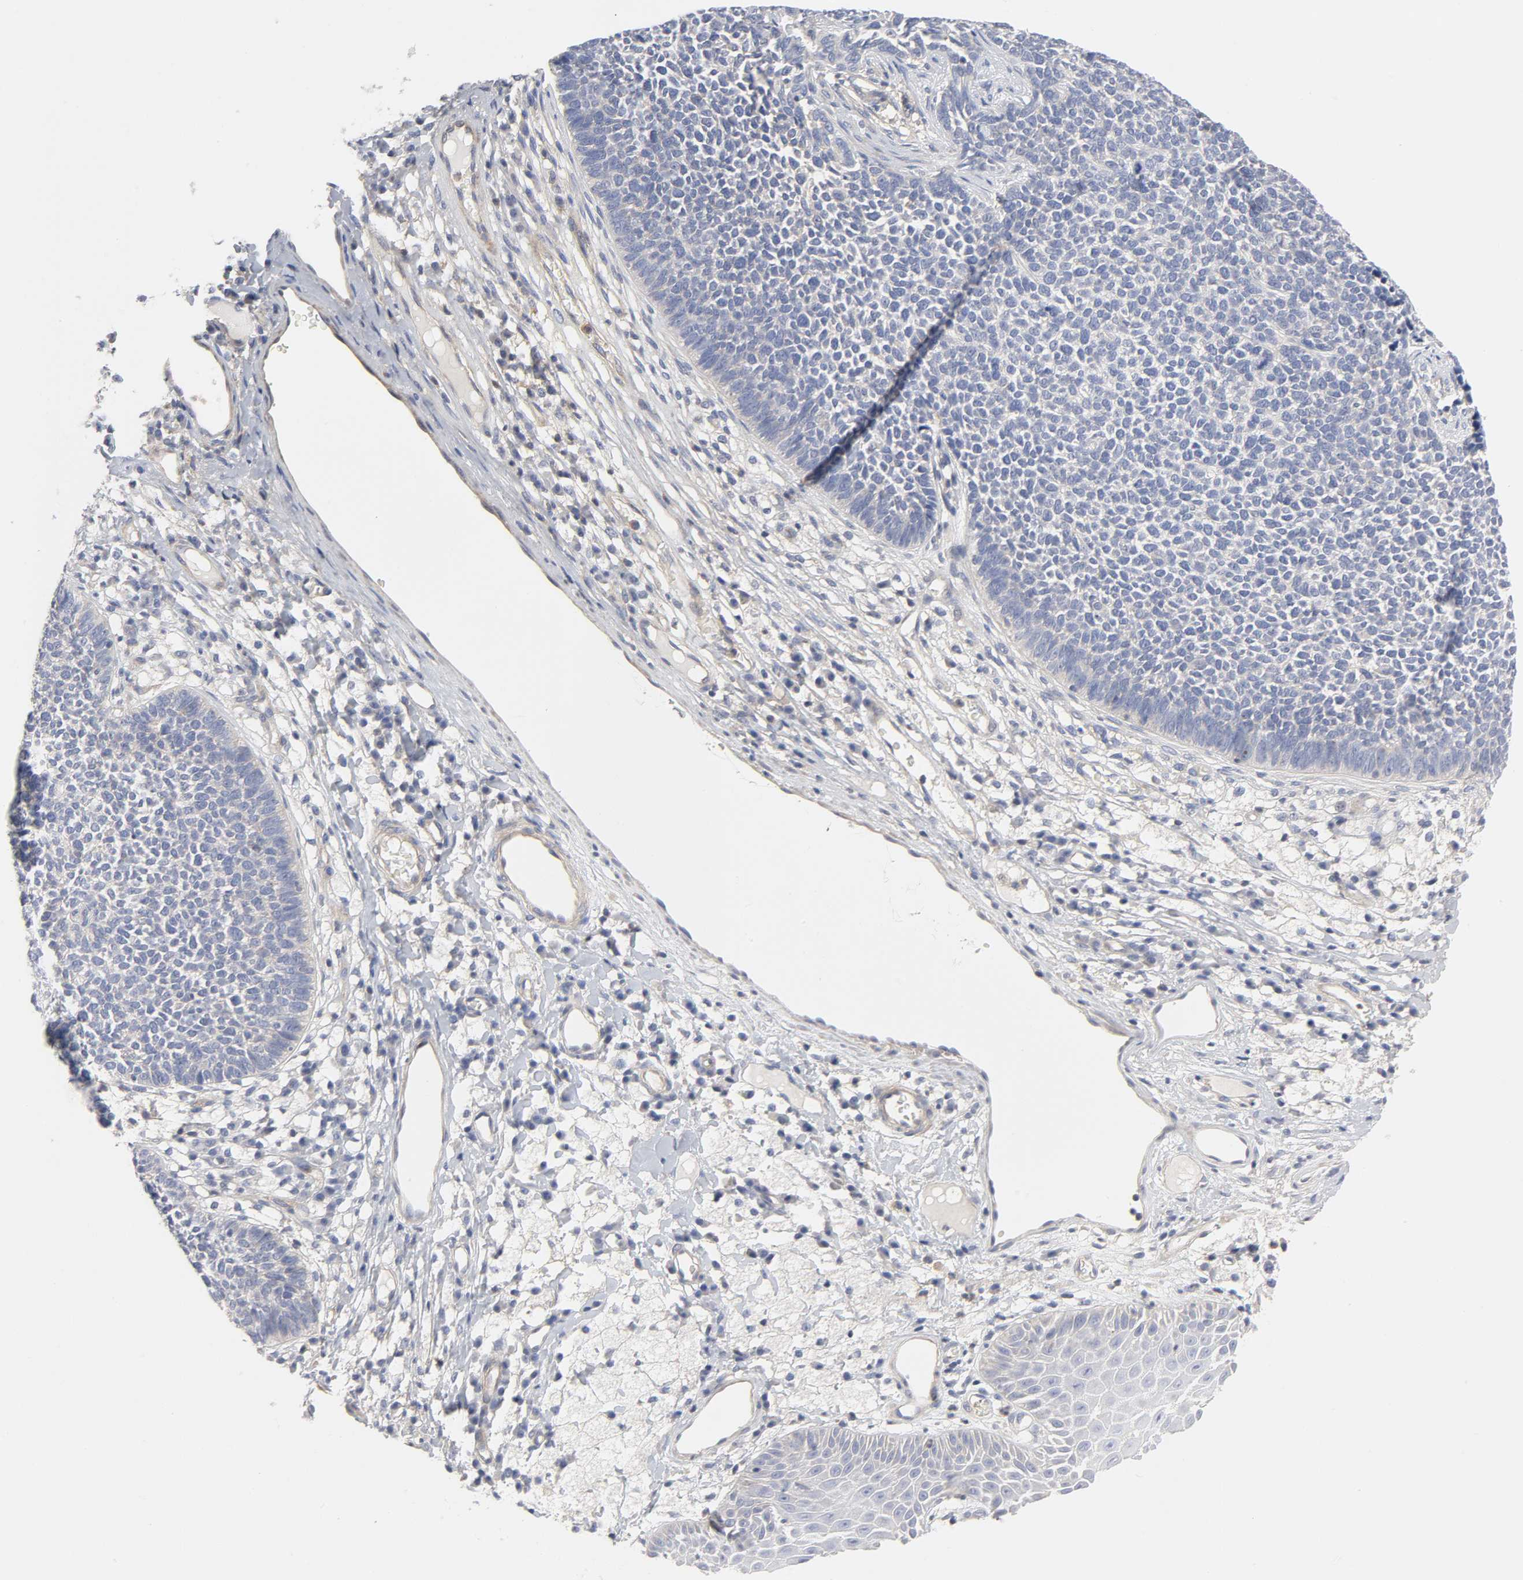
{"staining": {"intensity": "negative", "quantity": "none", "location": "none"}, "tissue": "skin cancer", "cell_type": "Tumor cells", "image_type": "cancer", "snomed": [{"axis": "morphology", "description": "Basal cell carcinoma"}, {"axis": "topography", "description": "Skin"}], "caption": "The micrograph exhibits no staining of tumor cells in skin cancer (basal cell carcinoma).", "gene": "ROCK1", "patient": {"sex": "female", "age": 84}}